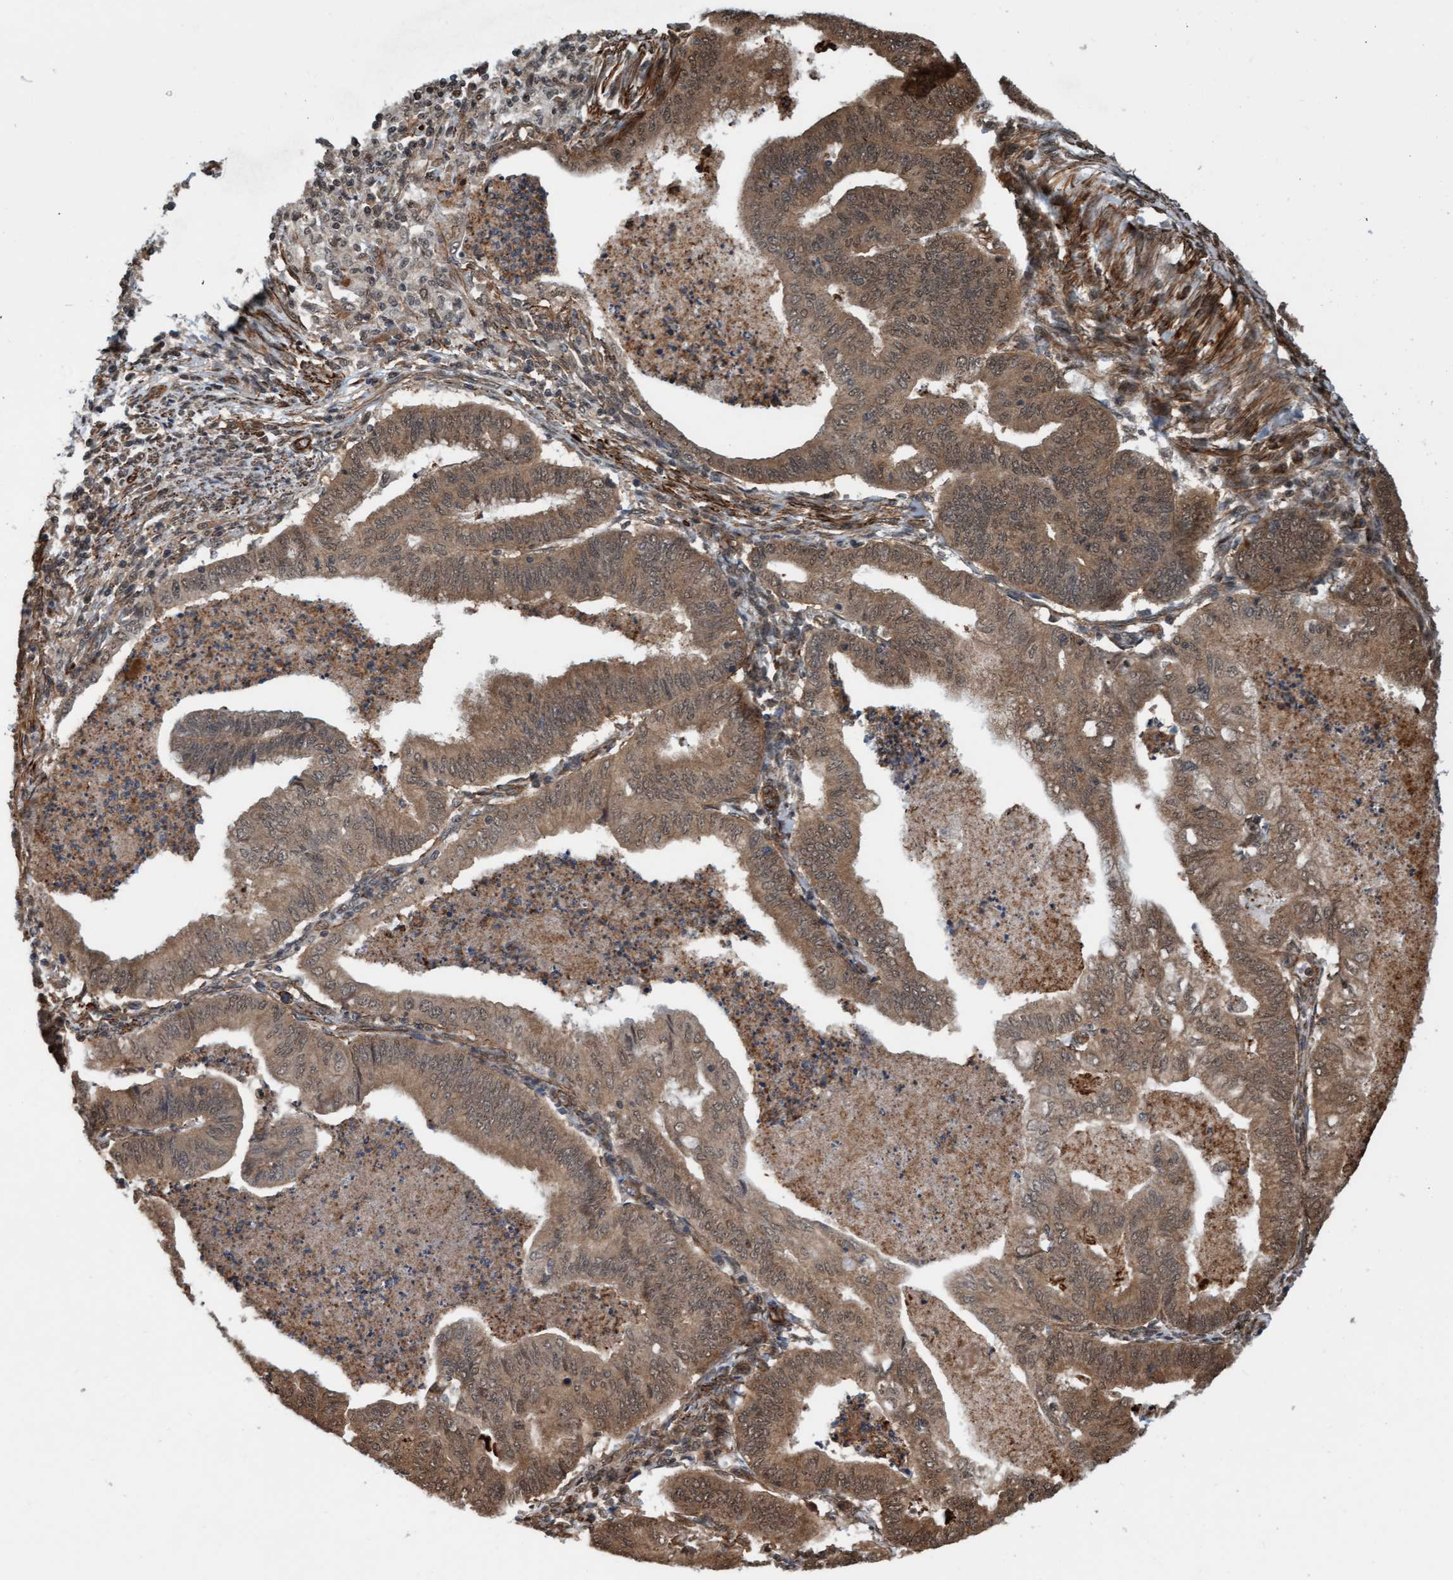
{"staining": {"intensity": "moderate", "quantity": ">75%", "location": "cytoplasmic/membranous"}, "tissue": "endometrial cancer", "cell_type": "Tumor cells", "image_type": "cancer", "snomed": [{"axis": "morphology", "description": "Polyp, NOS"}, {"axis": "morphology", "description": "Adenocarcinoma, NOS"}, {"axis": "morphology", "description": "Adenoma, NOS"}, {"axis": "topography", "description": "Endometrium"}], "caption": "Brown immunohistochemical staining in human polyp (endometrial) displays moderate cytoplasmic/membranous expression in approximately >75% of tumor cells.", "gene": "STXBP4", "patient": {"sex": "female", "age": 79}}